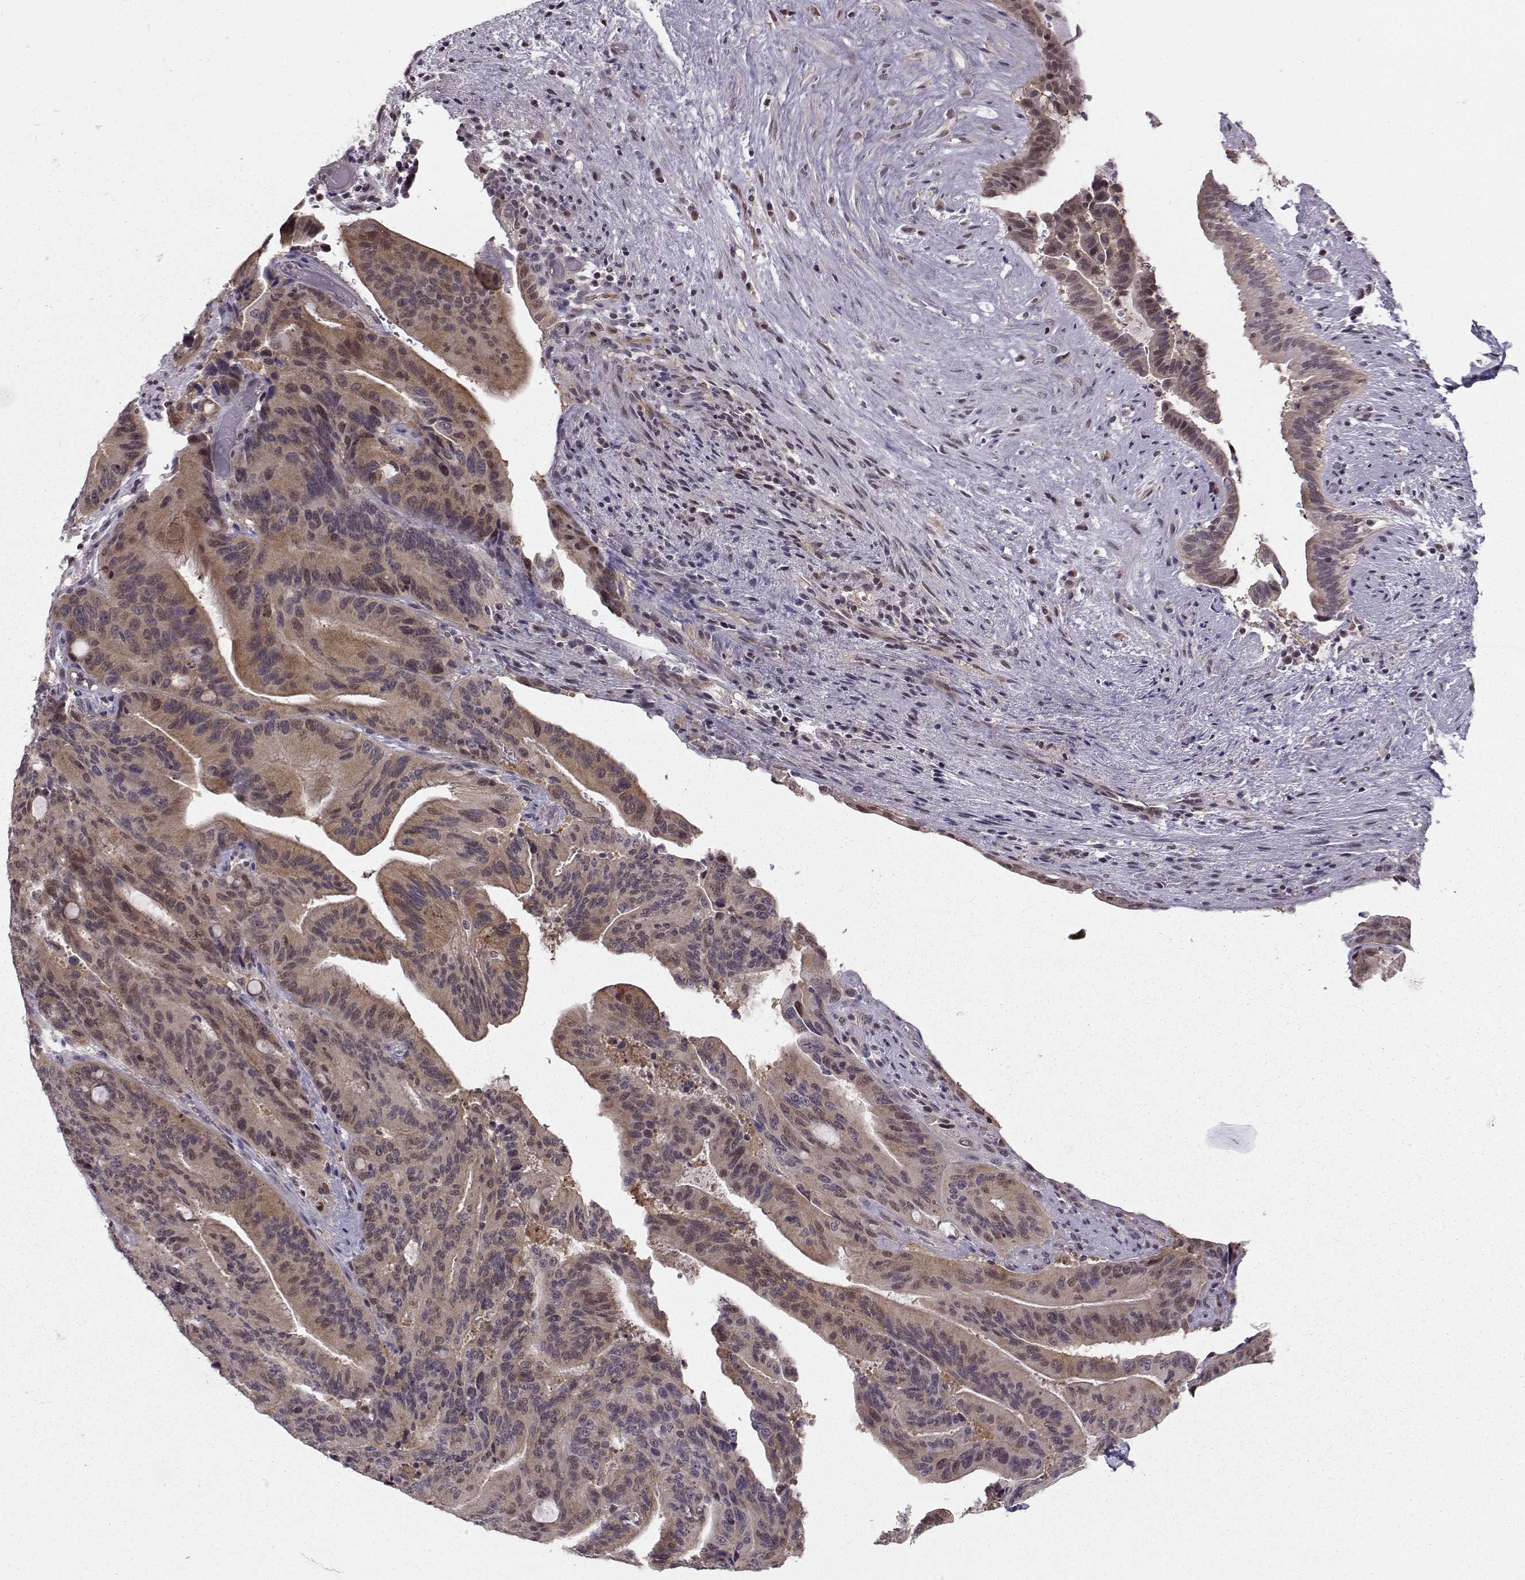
{"staining": {"intensity": "weak", "quantity": ">75%", "location": "cytoplasmic/membranous"}, "tissue": "liver cancer", "cell_type": "Tumor cells", "image_type": "cancer", "snomed": [{"axis": "morphology", "description": "Cholangiocarcinoma"}, {"axis": "topography", "description": "Liver"}], "caption": "Liver cancer stained with a brown dye displays weak cytoplasmic/membranous positive expression in approximately >75% of tumor cells.", "gene": "PKP2", "patient": {"sex": "female", "age": 73}}